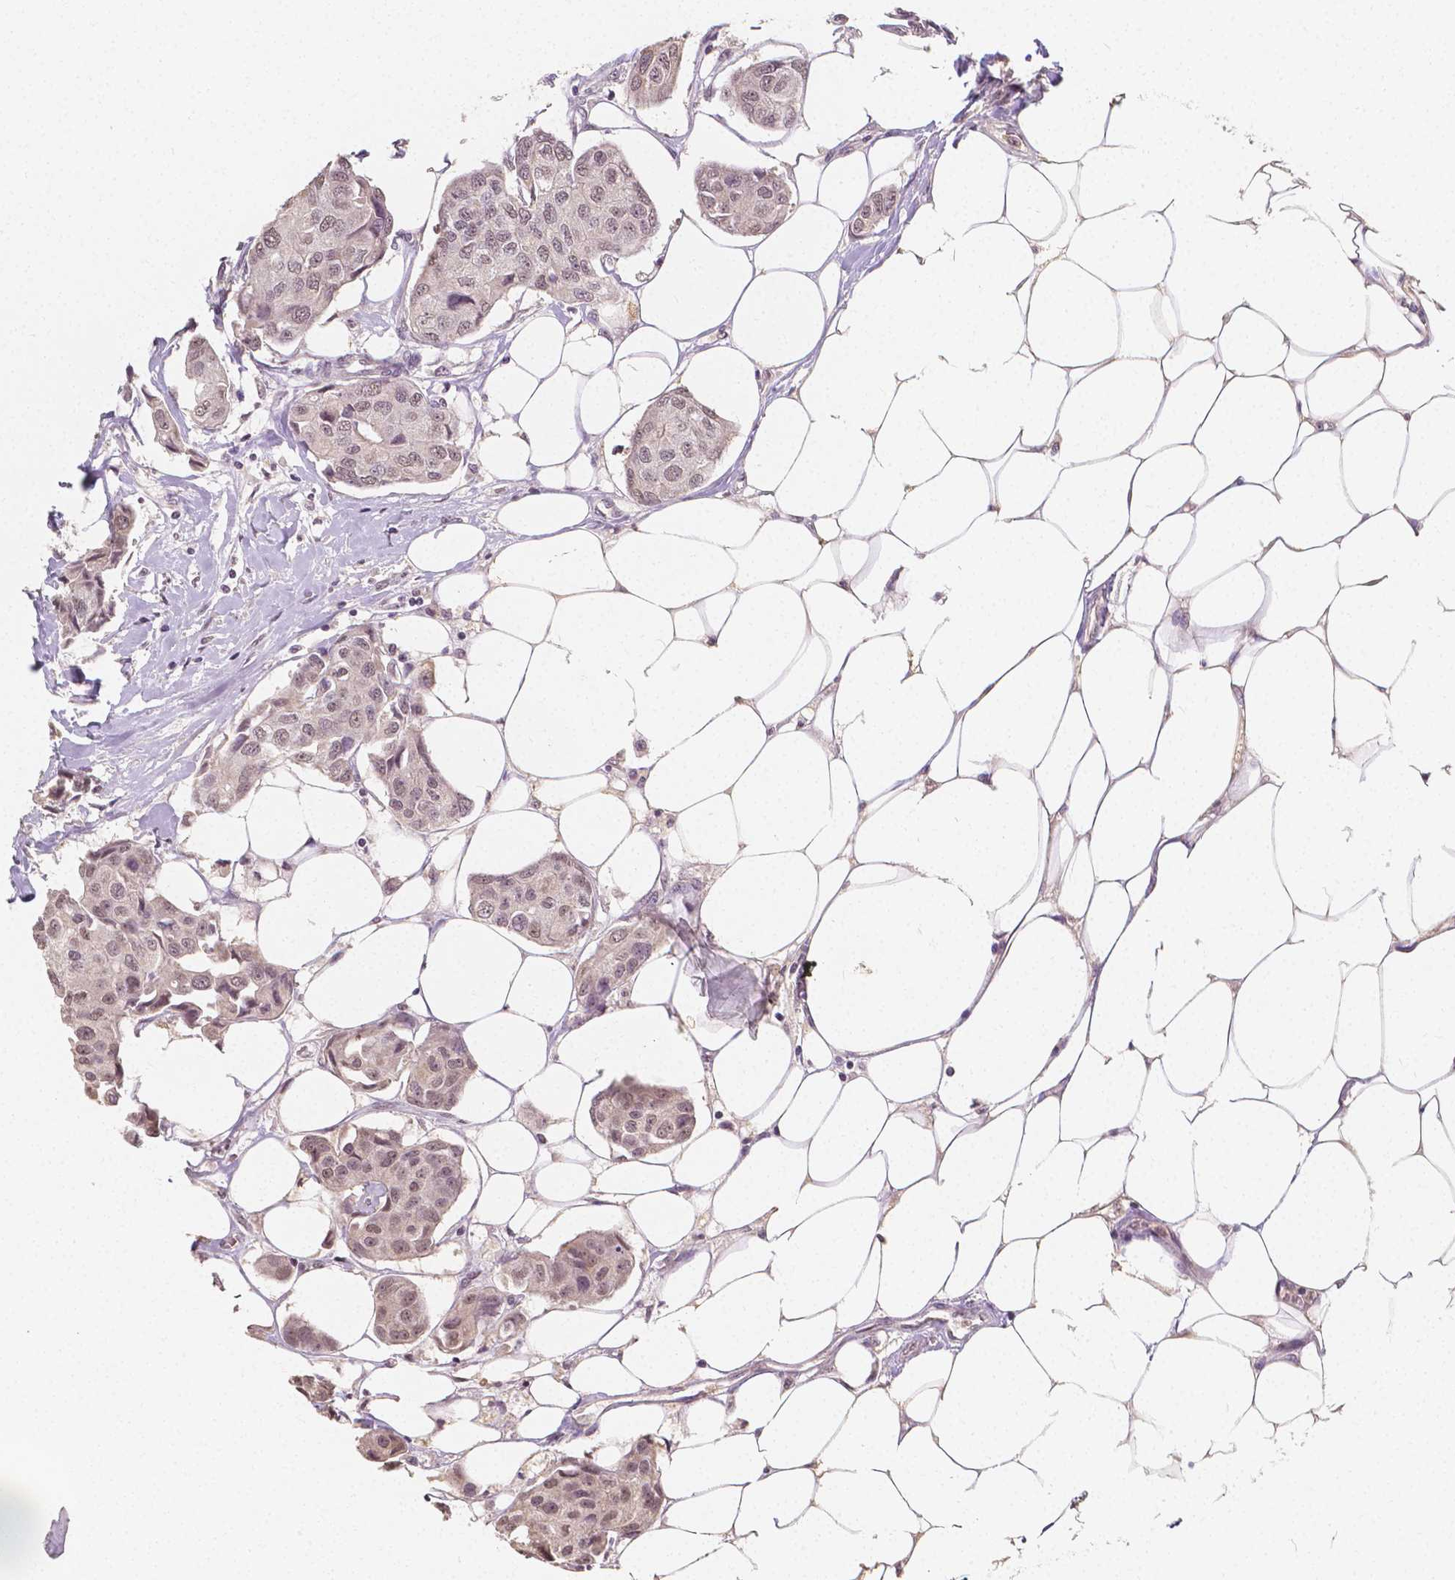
{"staining": {"intensity": "weak", "quantity": ">75%", "location": "nuclear"}, "tissue": "breast cancer", "cell_type": "Tumor cells", "image_type": "cancer", "snomed": [{"axis": "morphology", "description": "Duct carcinoma"}, {"axis": "topography", "description": "Breast"}, {"axis": "topography", "description": "Lymph node"}], "caption": "Infiltrating ductal carcinoma (breast) stained for a protein displays weak nuclear positivity in tumor cells. (DAB (3,3'-diaminobenzidine) IHC with brightfield microscopy, high magnification).", "gene": "NOLC1", "patient": {"sex": "female", "age": 80}}